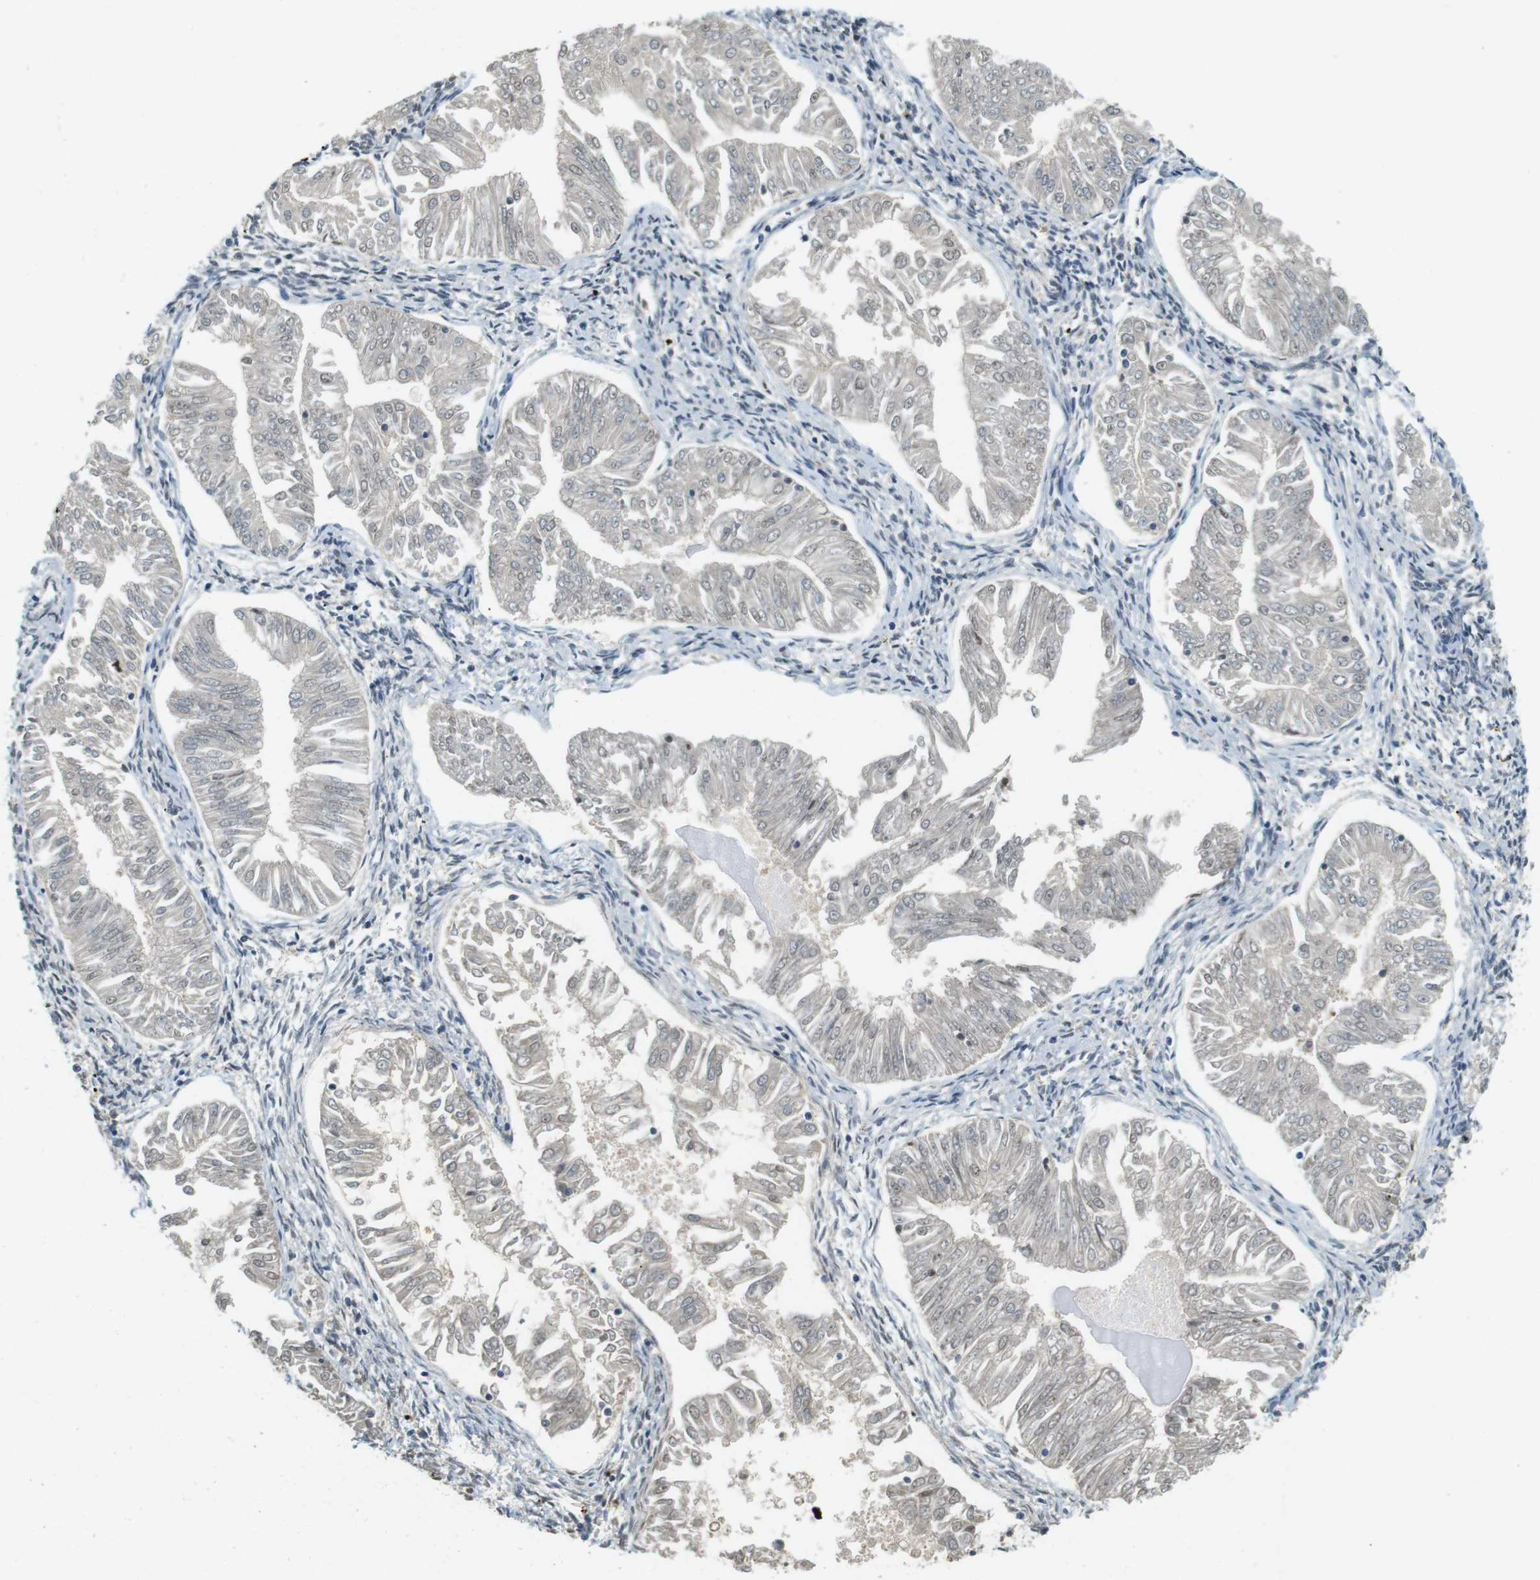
{"staining": {"intensity": "negative", "quantity": "none", "location": "none"}, "tissue": "endometrial cancer", "cell_type": "Tumor cells", "image_type": "cancer", "snomed": [{"axis": "morphology", "description": "Adenocarcinoma, NOS"}, {"axis": "topography", "description": "Endometrium"}], "caption": "Immunohistochemistry (IHC) image of neoplastic tissue: human endometrial adenocarcinoma stained with DAB (3,3'-diaminobenzidine) reveals no significant protein staining in tumor cells.", "gene": "CDK14", "patient": {"sex": "female", "age": 53}}